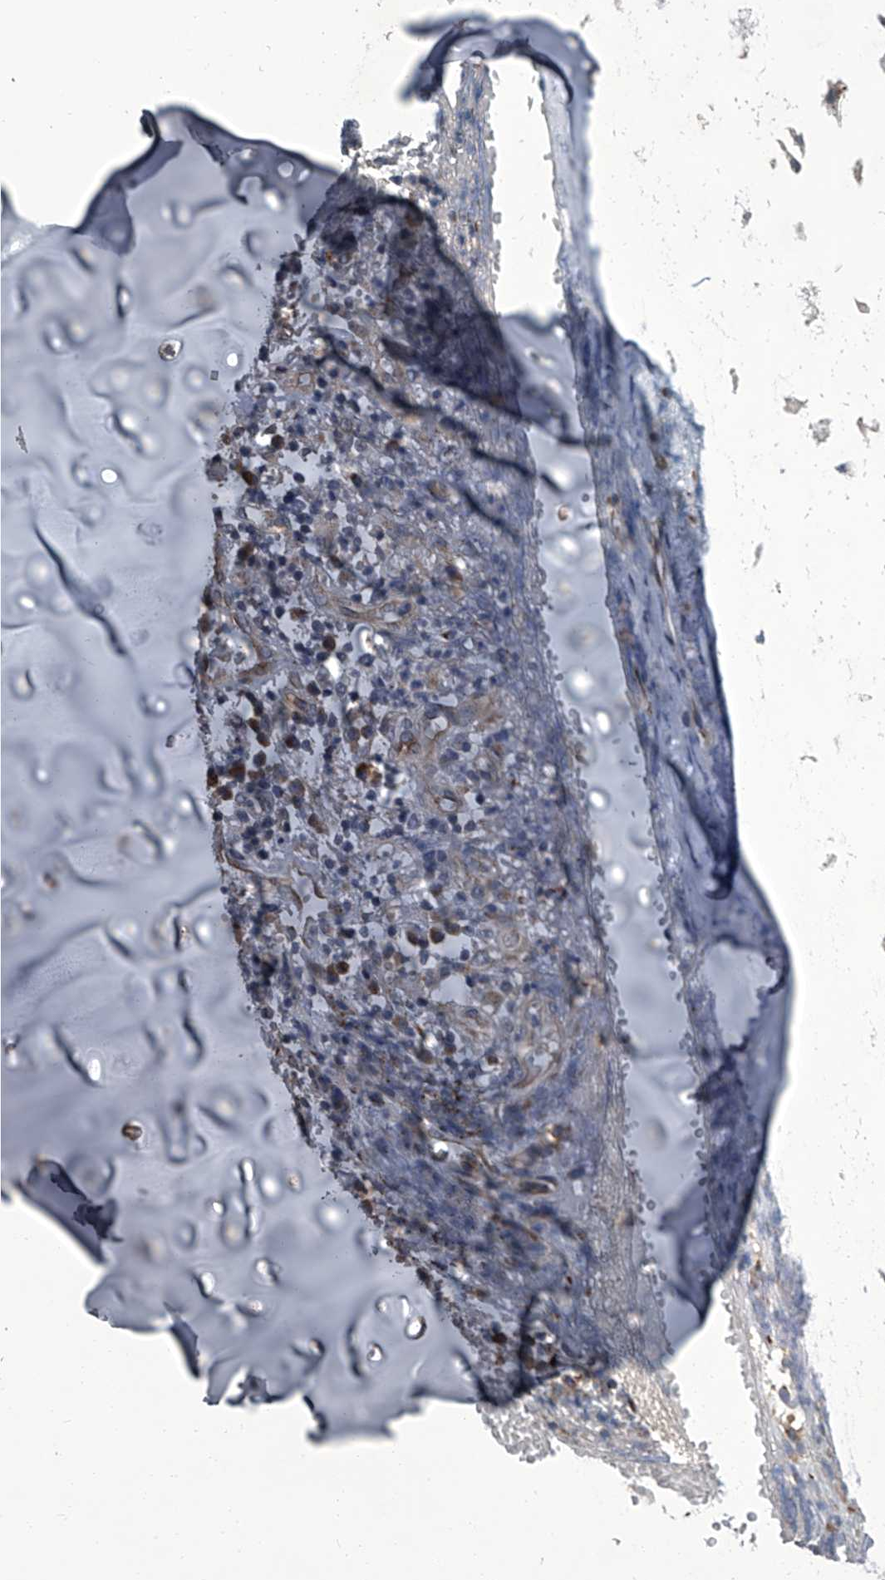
{"staining": {"intensity": "weak", "quantity": "25%-75%", "location": "cytoplasmic/membranous"}, "tissue": "adipose tissue", "cell_type": "Adipocytes", "image_type": "normal", "snomed": [{"axis": "morphology", "description": "Normal tissue, NOS"}, {"axis": "morphology", "description": "Basal cell carcinoma"}, {"axis": "topography", "description": "Cartilage tissue"}, {"axis": "topography", "description": "Nasopharynx"}, {"axis": "topography", "description": "Oral tissue"}], "caption": "This histopathology image displays IHC staining of benign adipose tissue, with low weak cytoplasmic/membranous positivity in approximately 25%-75% of adipocytes.", "gene": "SIRT4", "patient": {"sex": "female", "age": 77}}